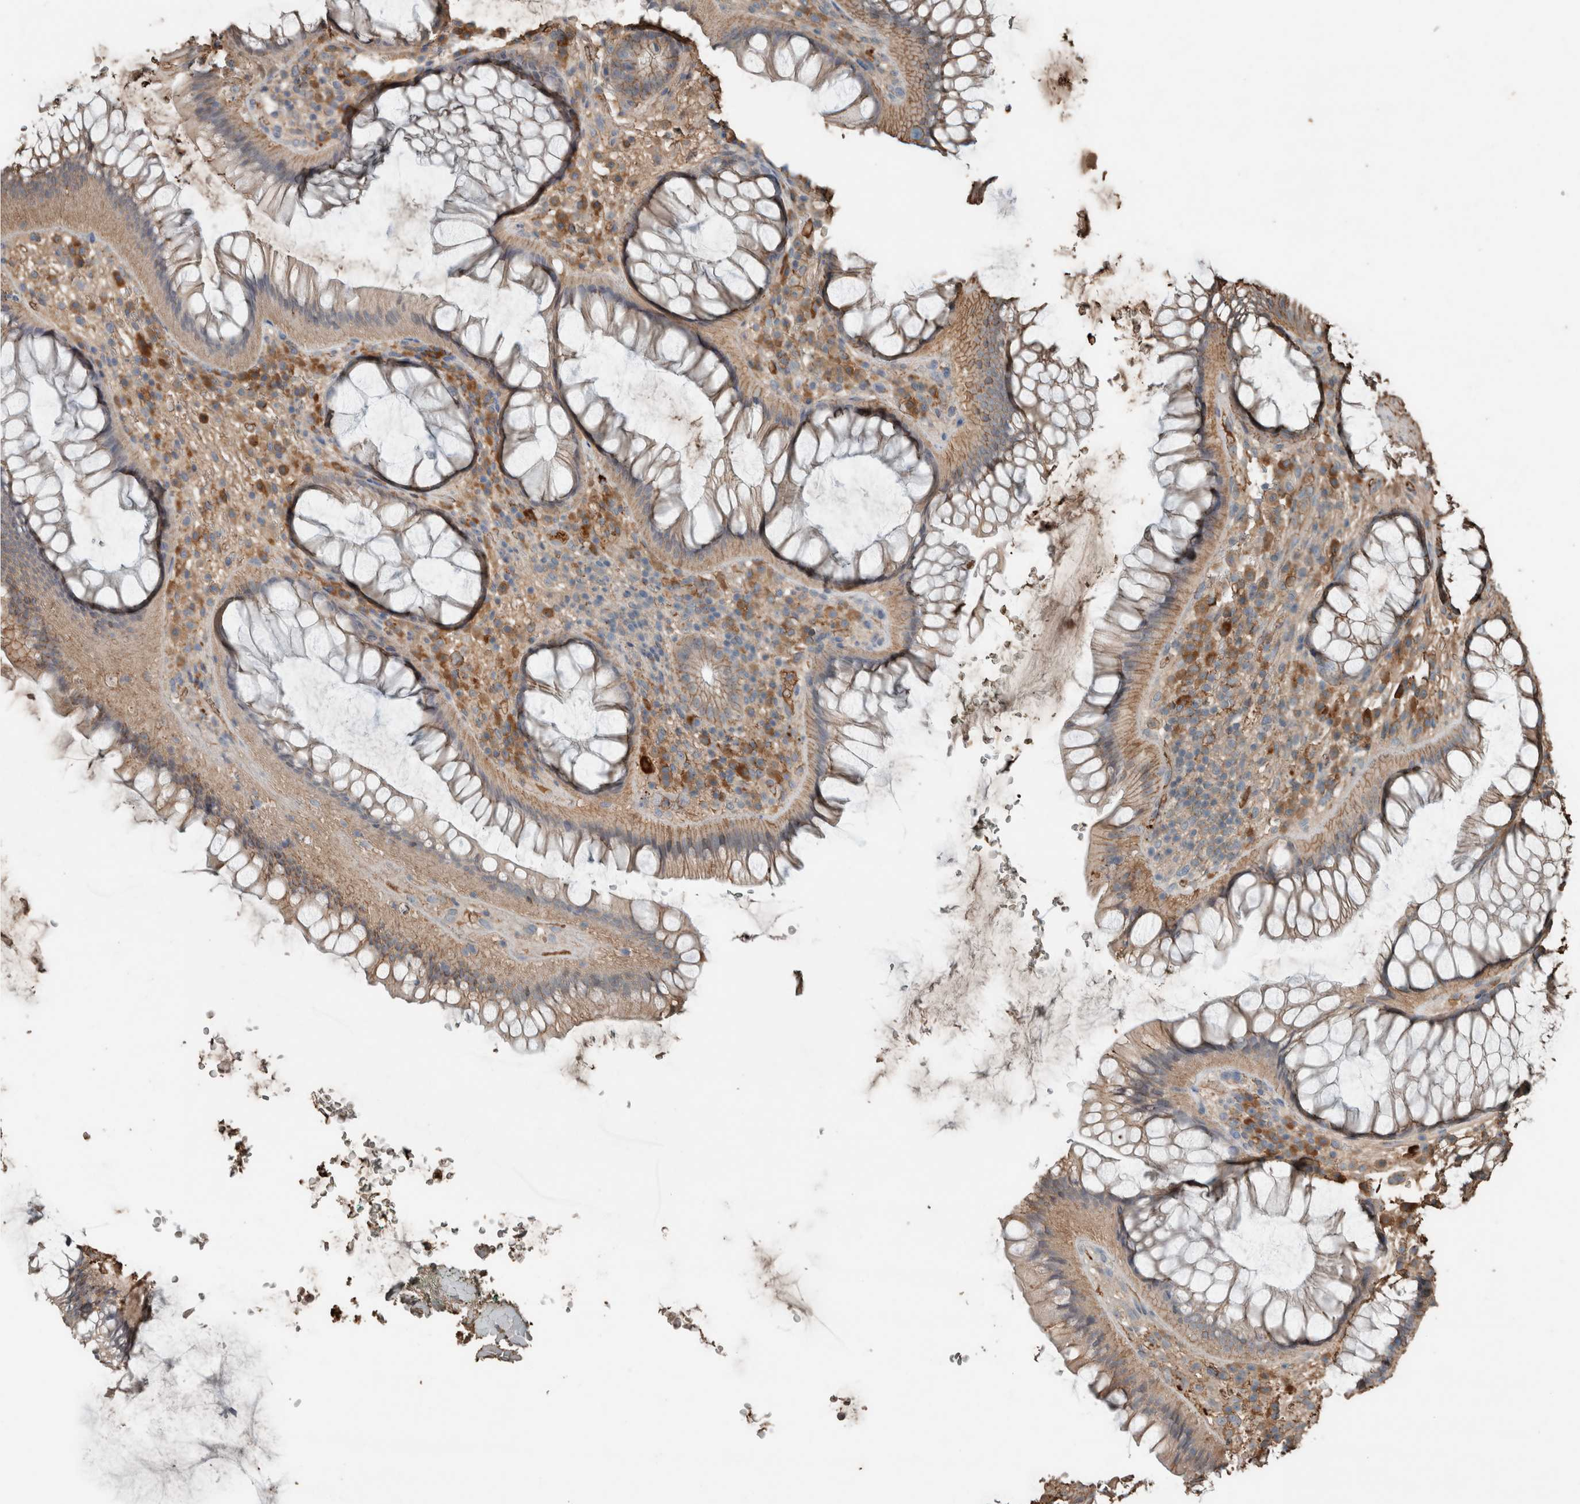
{"staining": {"intensity": "weak", "quantity": "25%-75%", "location": "cytoplasmic/membranous"}, "tissue": "rectum", "cell_type": "Glandular cells", "image_type": "normal", "snomed": [{"axis": "morphology", "description": "Normal tissue, NOS"}, {"axis": "topography", "description": "Rectum"}], "caption": "IHC micrograph of normal rectum: human rectum stained using immunohistochemistry exhibits low levels of weak protein expression localized specifically in the cytoplasmic/membranous of glandular cells, appearing as a cytoplasmic/membranous brown color.", "gene": "USP34", "patient": {"sex": "male", "age": 51}}